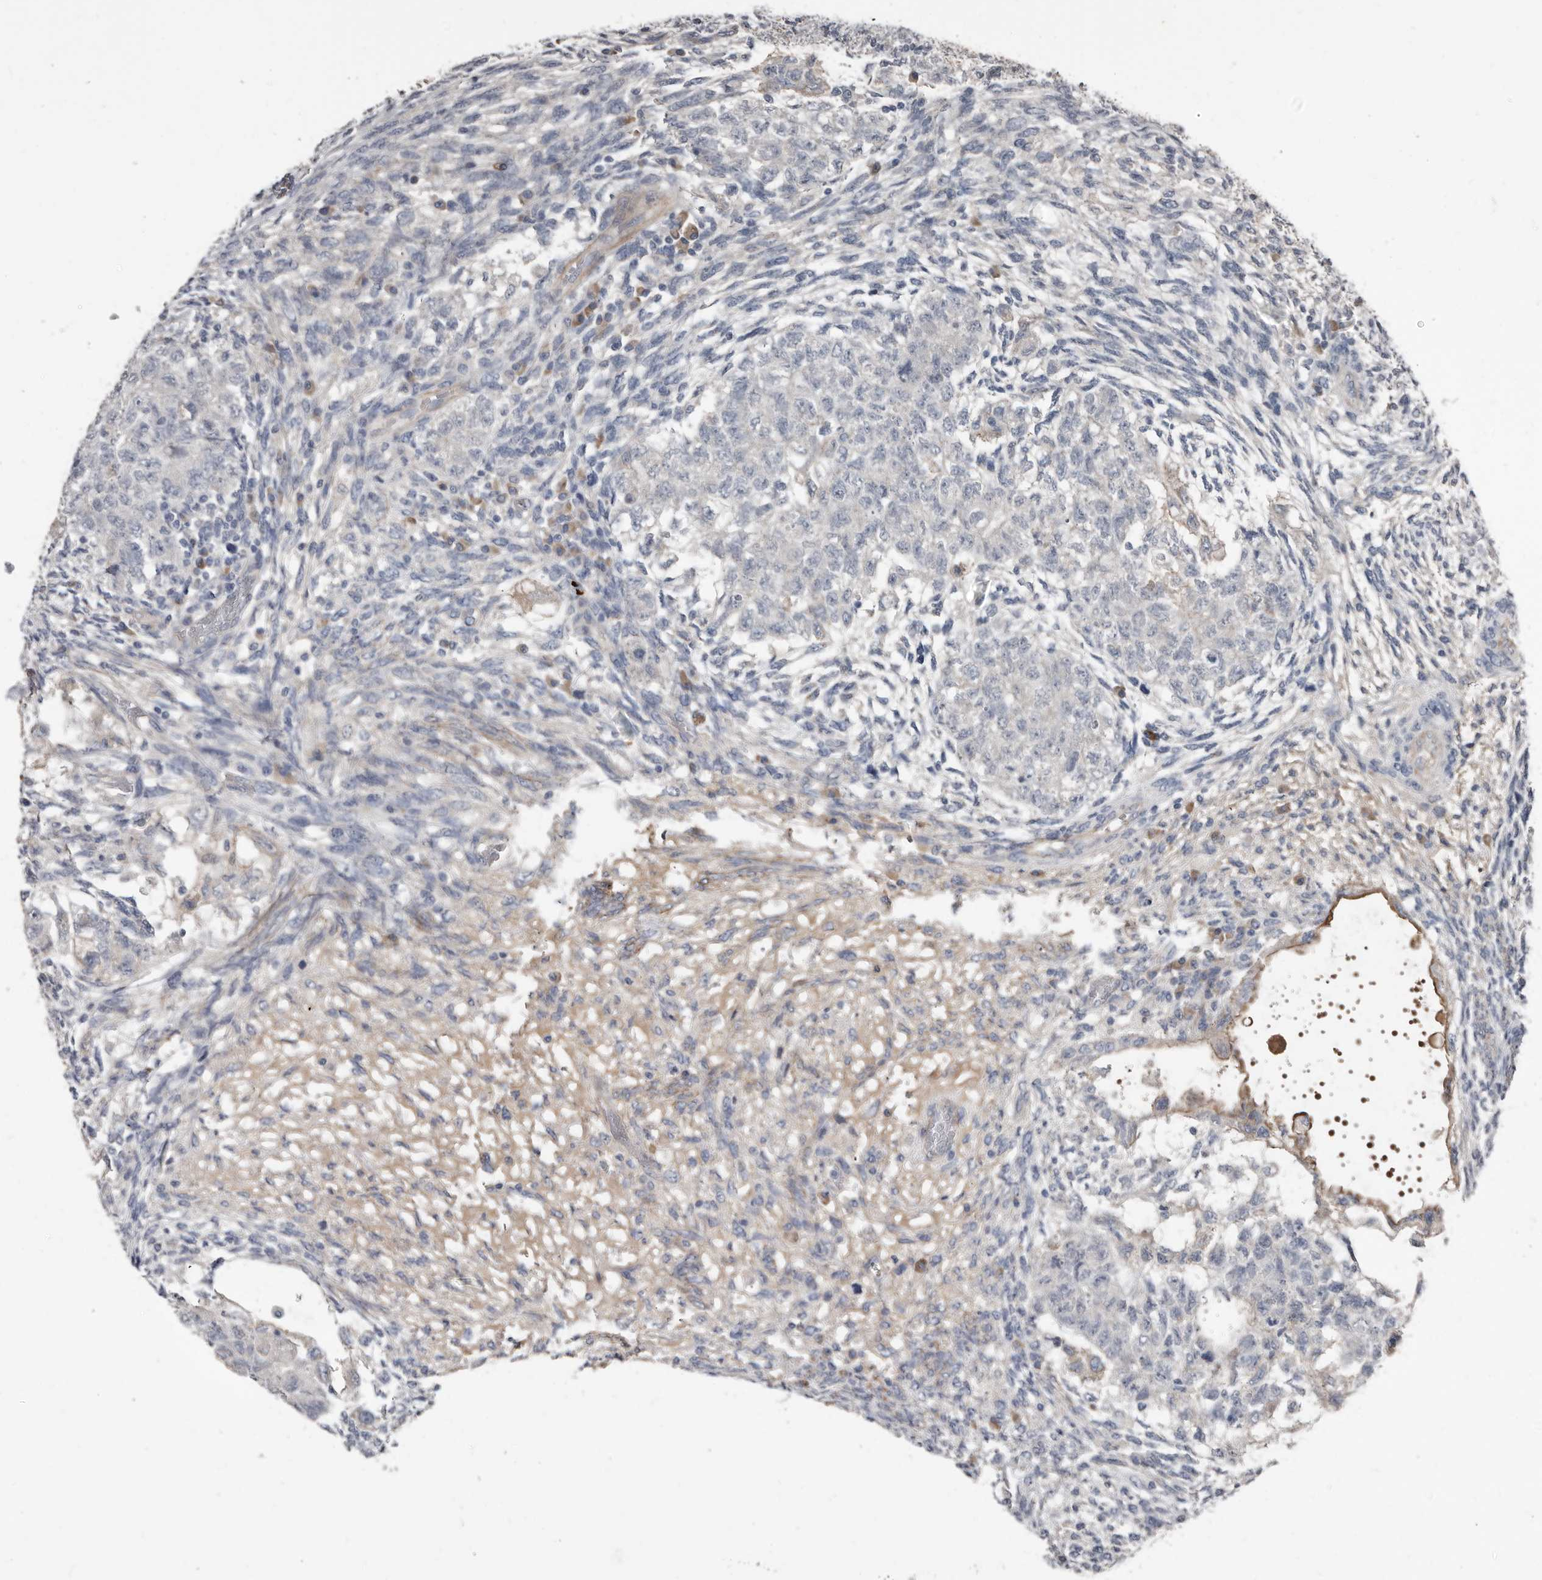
{"staining": {"intensity": "negative", "quantity": "none", "location": "none"}, "tissue": "testis cancer", "cell_type": "Tumor cells", "image_type": "cancer", "snomed": [{"axis": "morphology", "description": "Normal tissue, NOS"}, {"axis": "morphology", "description": "Carcinoma, Embryonal, NOS"}, {"axis": "topography", "description": "Testis"}], "caption": "The histopathology image exhibits no significant positivity in tumor cells of testis embryonal carcinoma.", "gene": "ZNF114", "patient": {"sex": "male", "age": 36}}